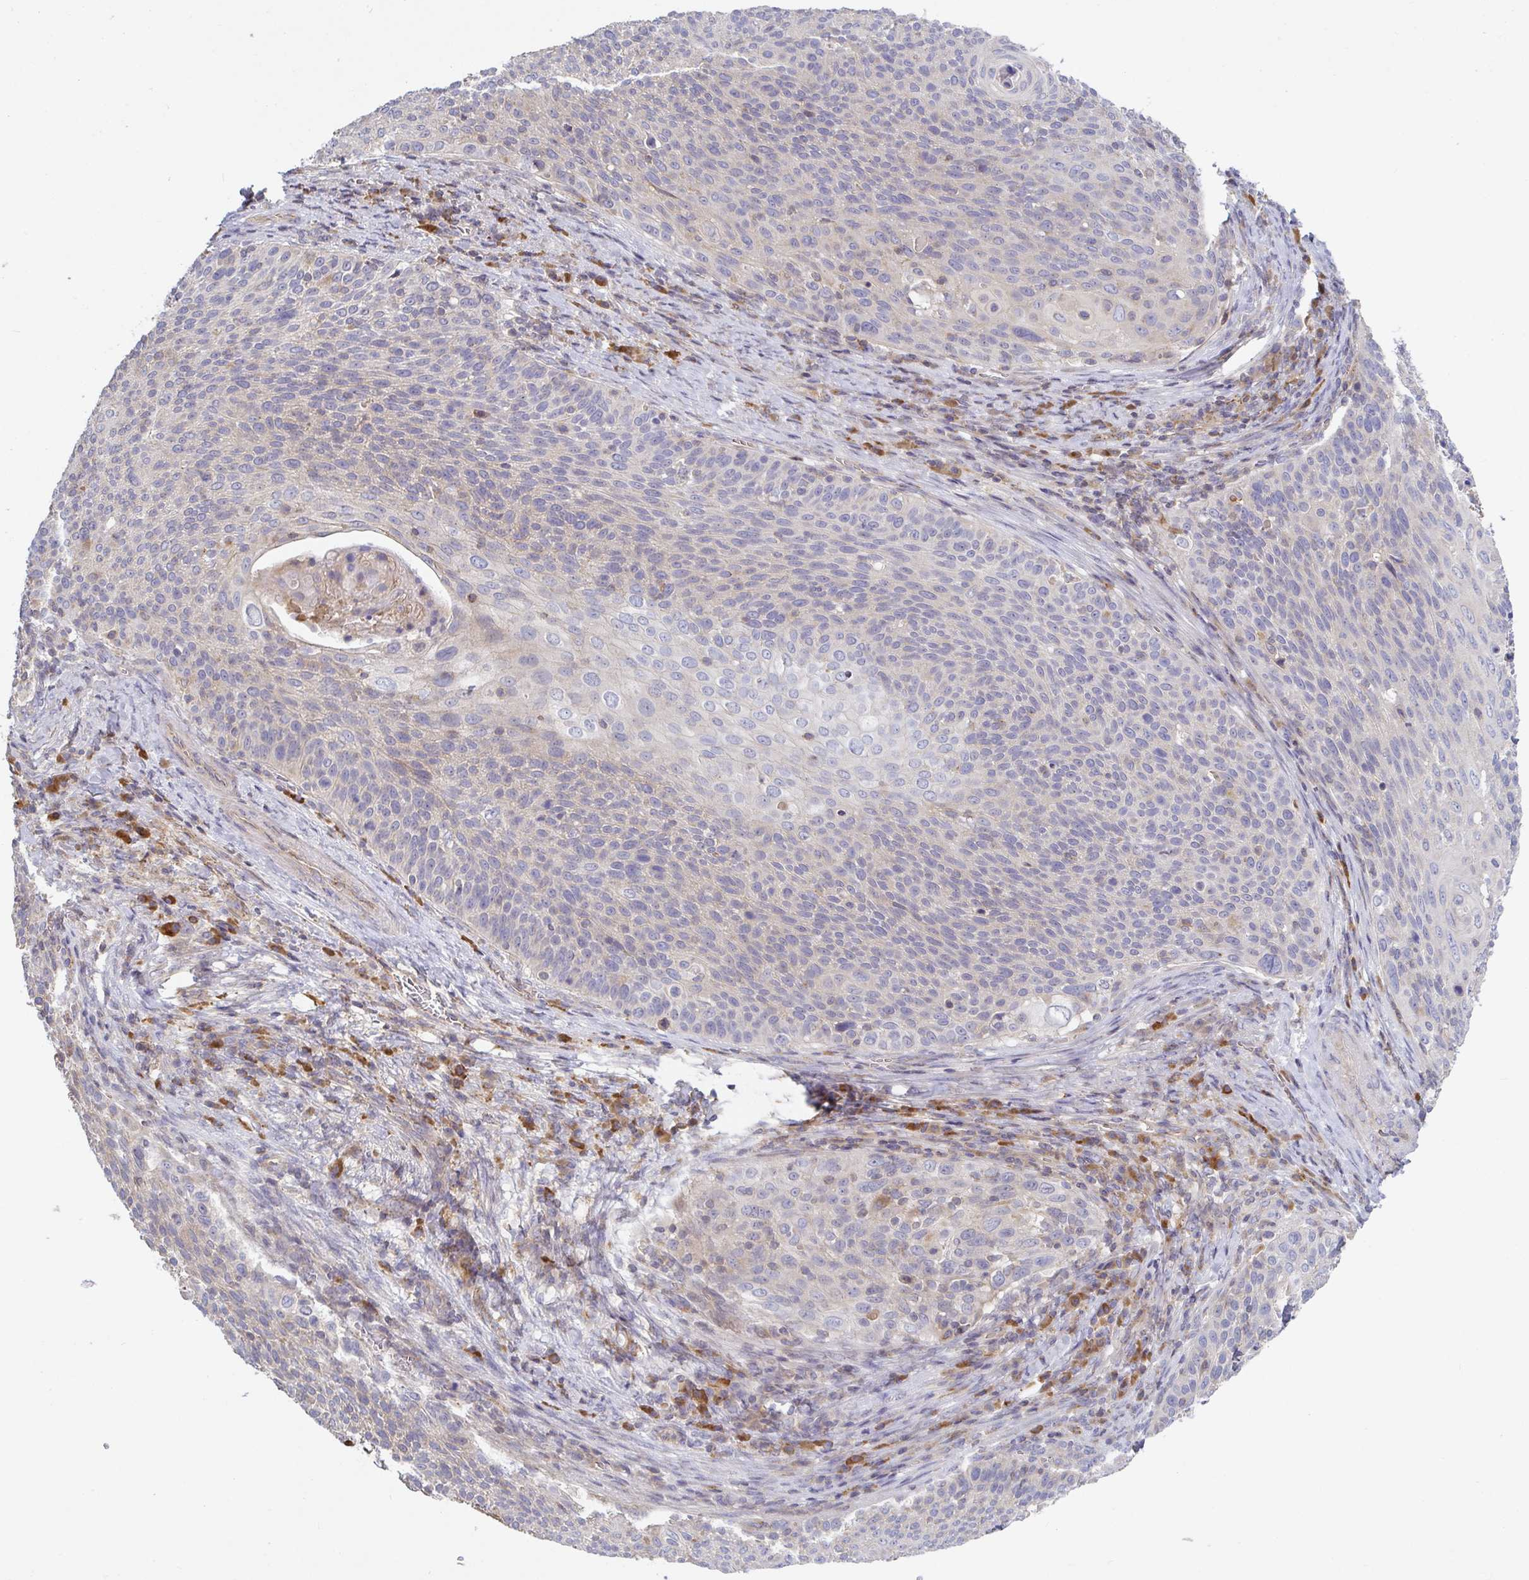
{"staining": {"intensity": "negative", "quantity": "none", "location": "none"}, "tissue": "cervical cancer", "cell_type": "Tumor cells", "image_type": "cancer", "snomed": [{"axis": "morphology", "description": "Squamous cell carcinoma, NOS"}, {"axis": "topography", "description": "Cervix"}], "caption": "Tumor cells show no significant protein expression in squamous cell carcinoma (cervical).", "gene": "IRAK2", "patient": {"sex": "female", "age": 31}}